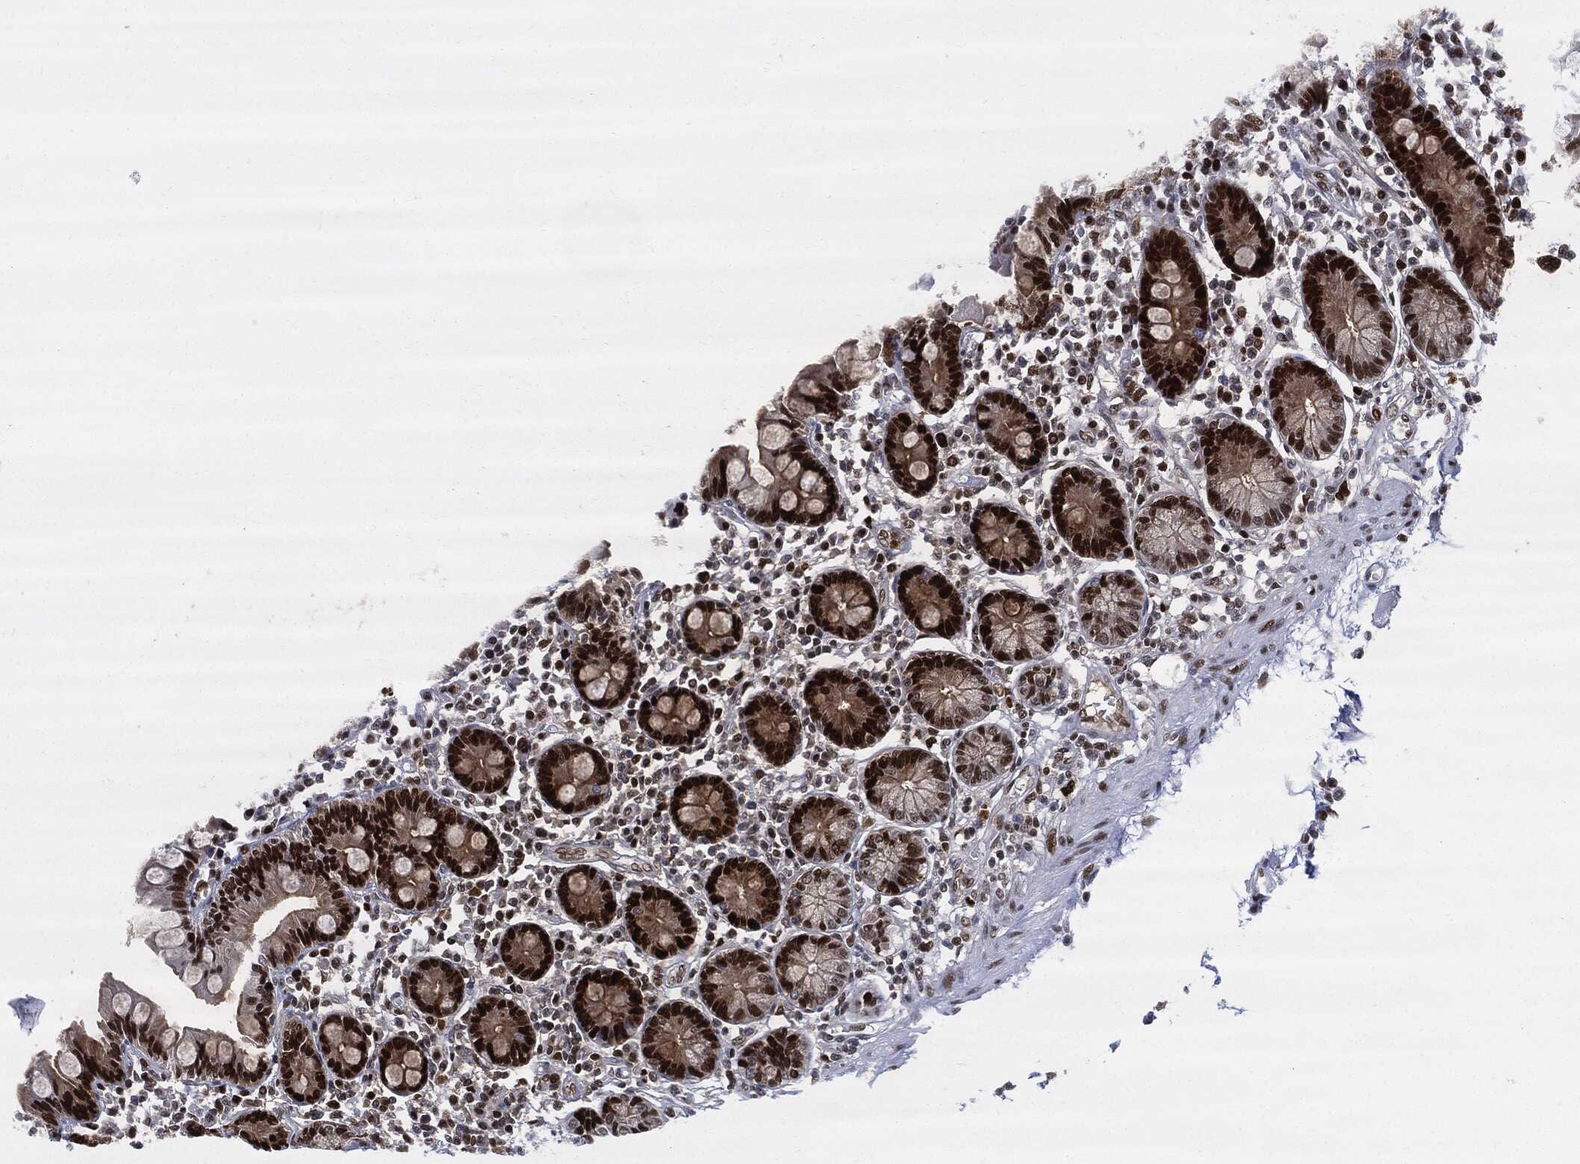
{"staining": {"intensity": "strong", "quantity": ">75%", "location": "nuclear"}, "tissue": "small intestine", "cell_type": "Glandular cells", "image_type": "normal", "snomed": [{"axis": "morphology", "description": "Normal tissue, NOS"}, {"axis": "topography", "description": "Small intestine"}], "caption": "Protein staining by immunohistochemistry (IHC) reveals strong nuclear positivity in about >75% of glandular cells in benign small intestine.", "gene": "PCNA", "patient": {"sex": "male", "age": 88}}